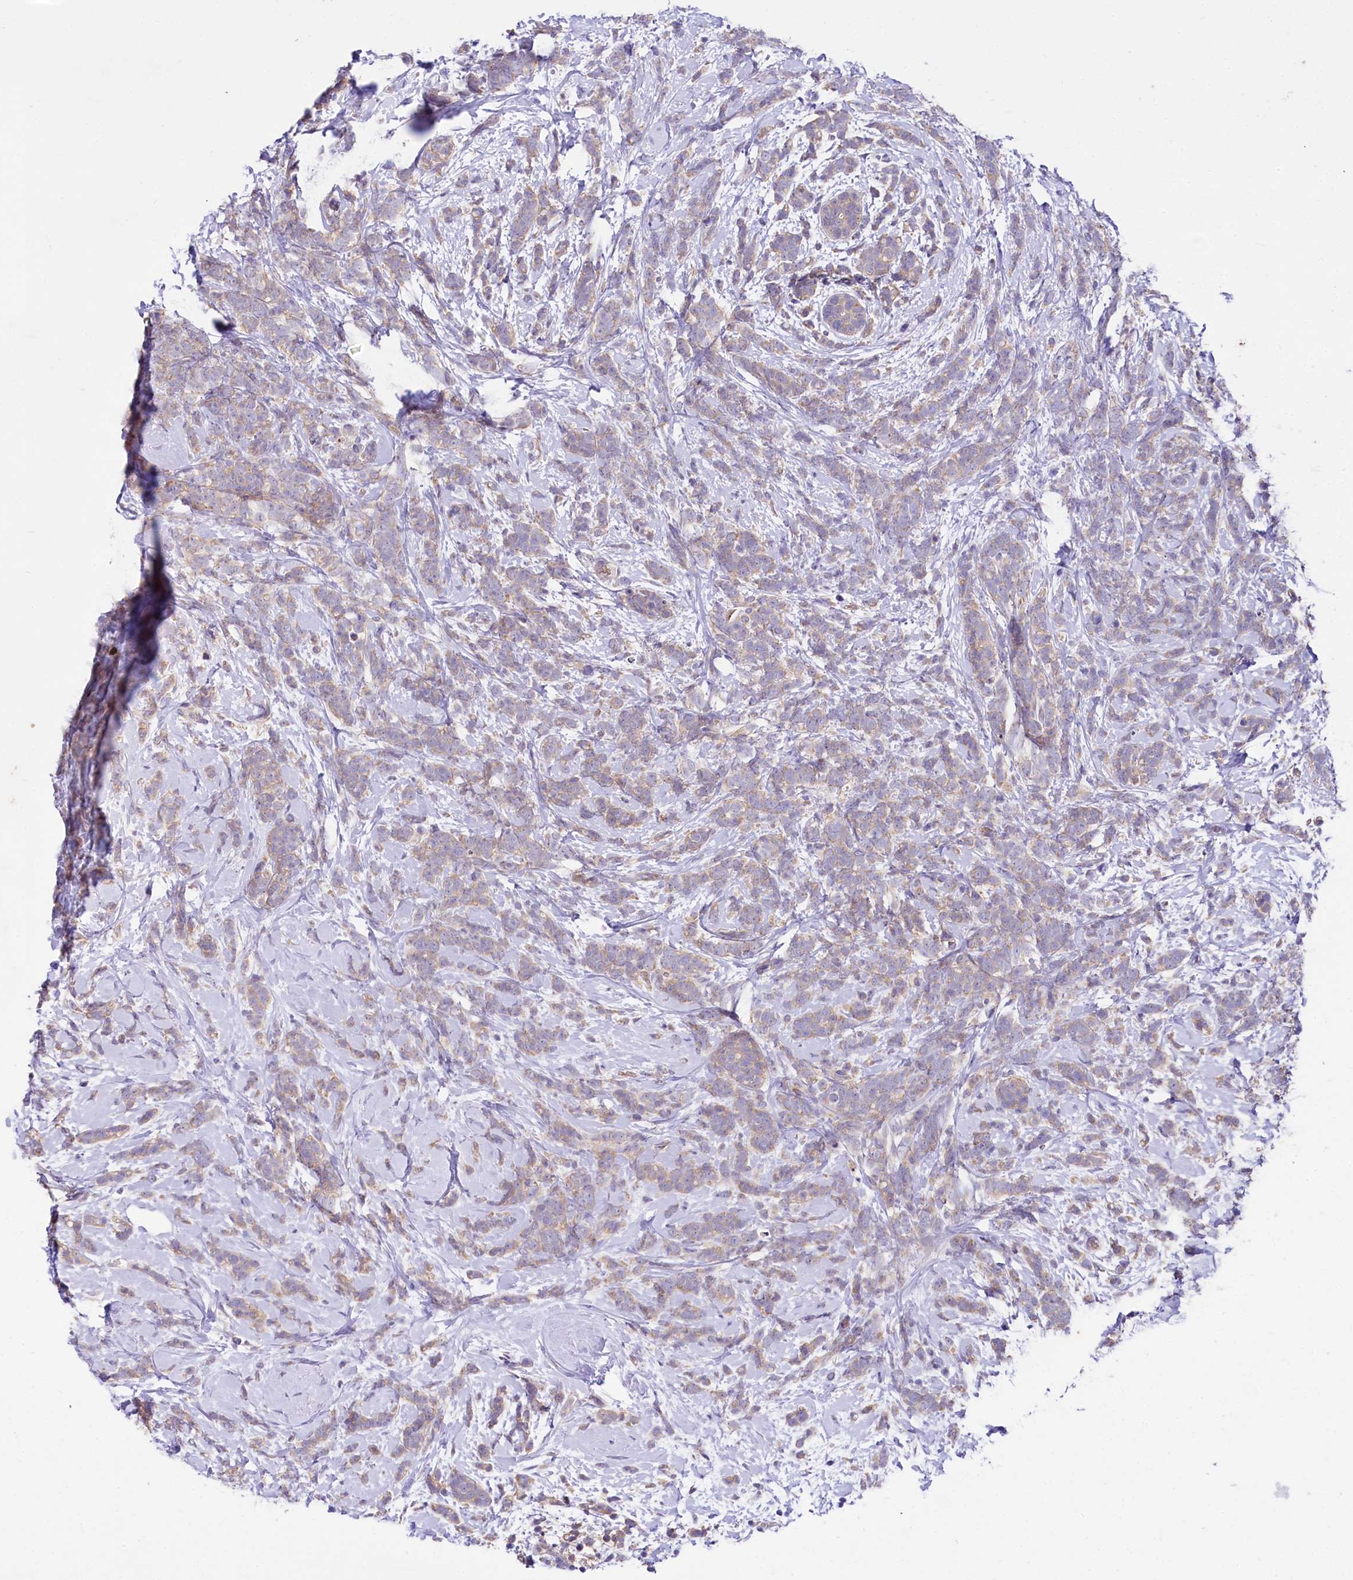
{"staining": {"intensity": "weak", "quantity": ">75%", "location": "cytoplasmic/membranous"}, "tissue": "breast cancer", "cell_type": "Tumor cells", "image_type": "cancer", "snomed": [{"axis": "morphology", "description": "Lobular carcinoma"}, {"axis": "topography", "description": "Breast"}], "caption": "Breast lobular carcinoma stained for a protein shows weak cytoplasmic/membranous positivity in tumor cells. (Brightfield microscopy of DAB IHC at high magnification).", "gene": "CEP295", "patient": {"sex": "female", "age": 58}}